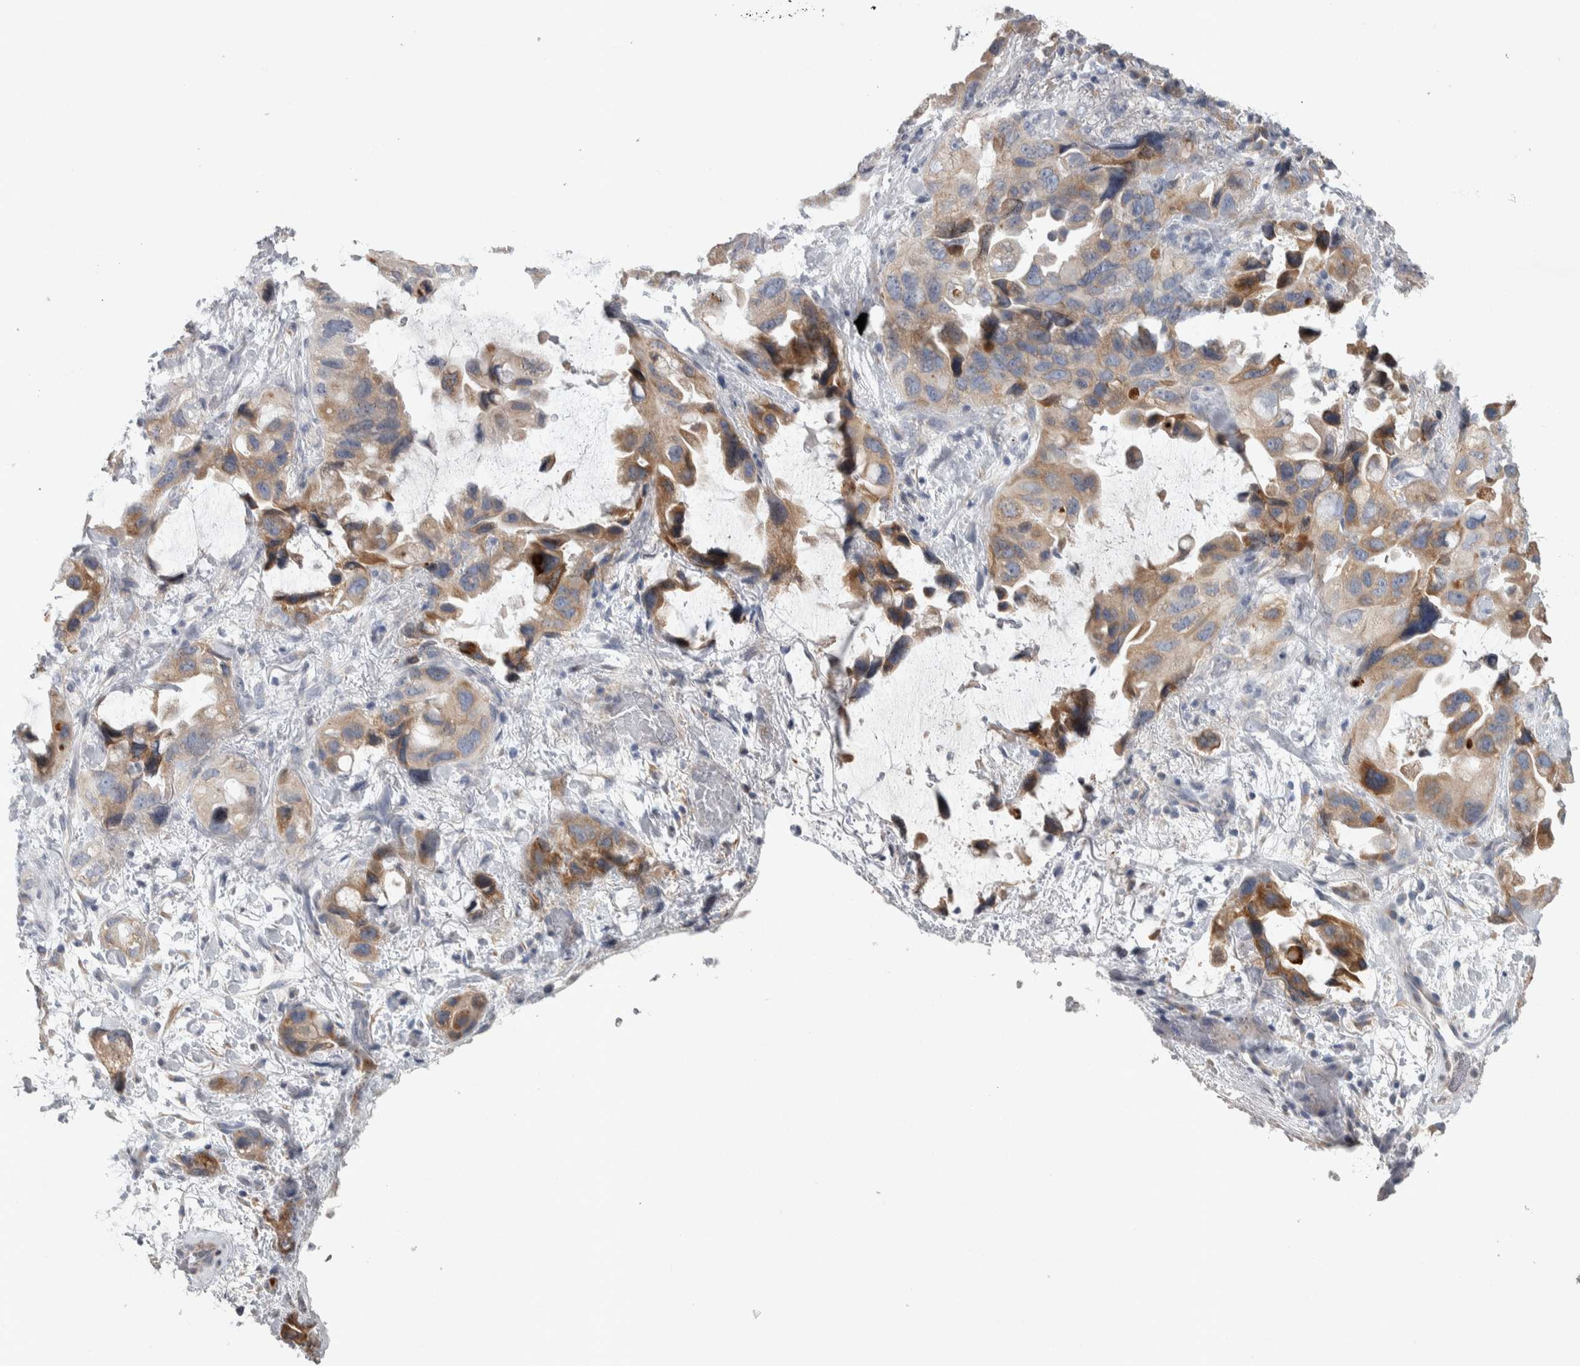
{"staining": {"intensity": "weak", "quantity": "25%-75%", "location": "cytoplasmic/membranous"}, "tissue": "lung cancer", "cell_type": "Tumor cells", "image_type": "cancer", "snomed": [{"axis": "morphology", "description": "Squamous cell carcinoma, NOS"}, {"axis": "topography", "description": "Lung"}], "caption": "Tumor cells exhibit weak cytoplasmic/membranous positivity in about 25%-75% of cells in lung squamous cell carcinoma. (IHC, brightfield microscopy, high magnification).", "gene": "SIGMAR1", "patient": {"sex": "female", "age": 73}}